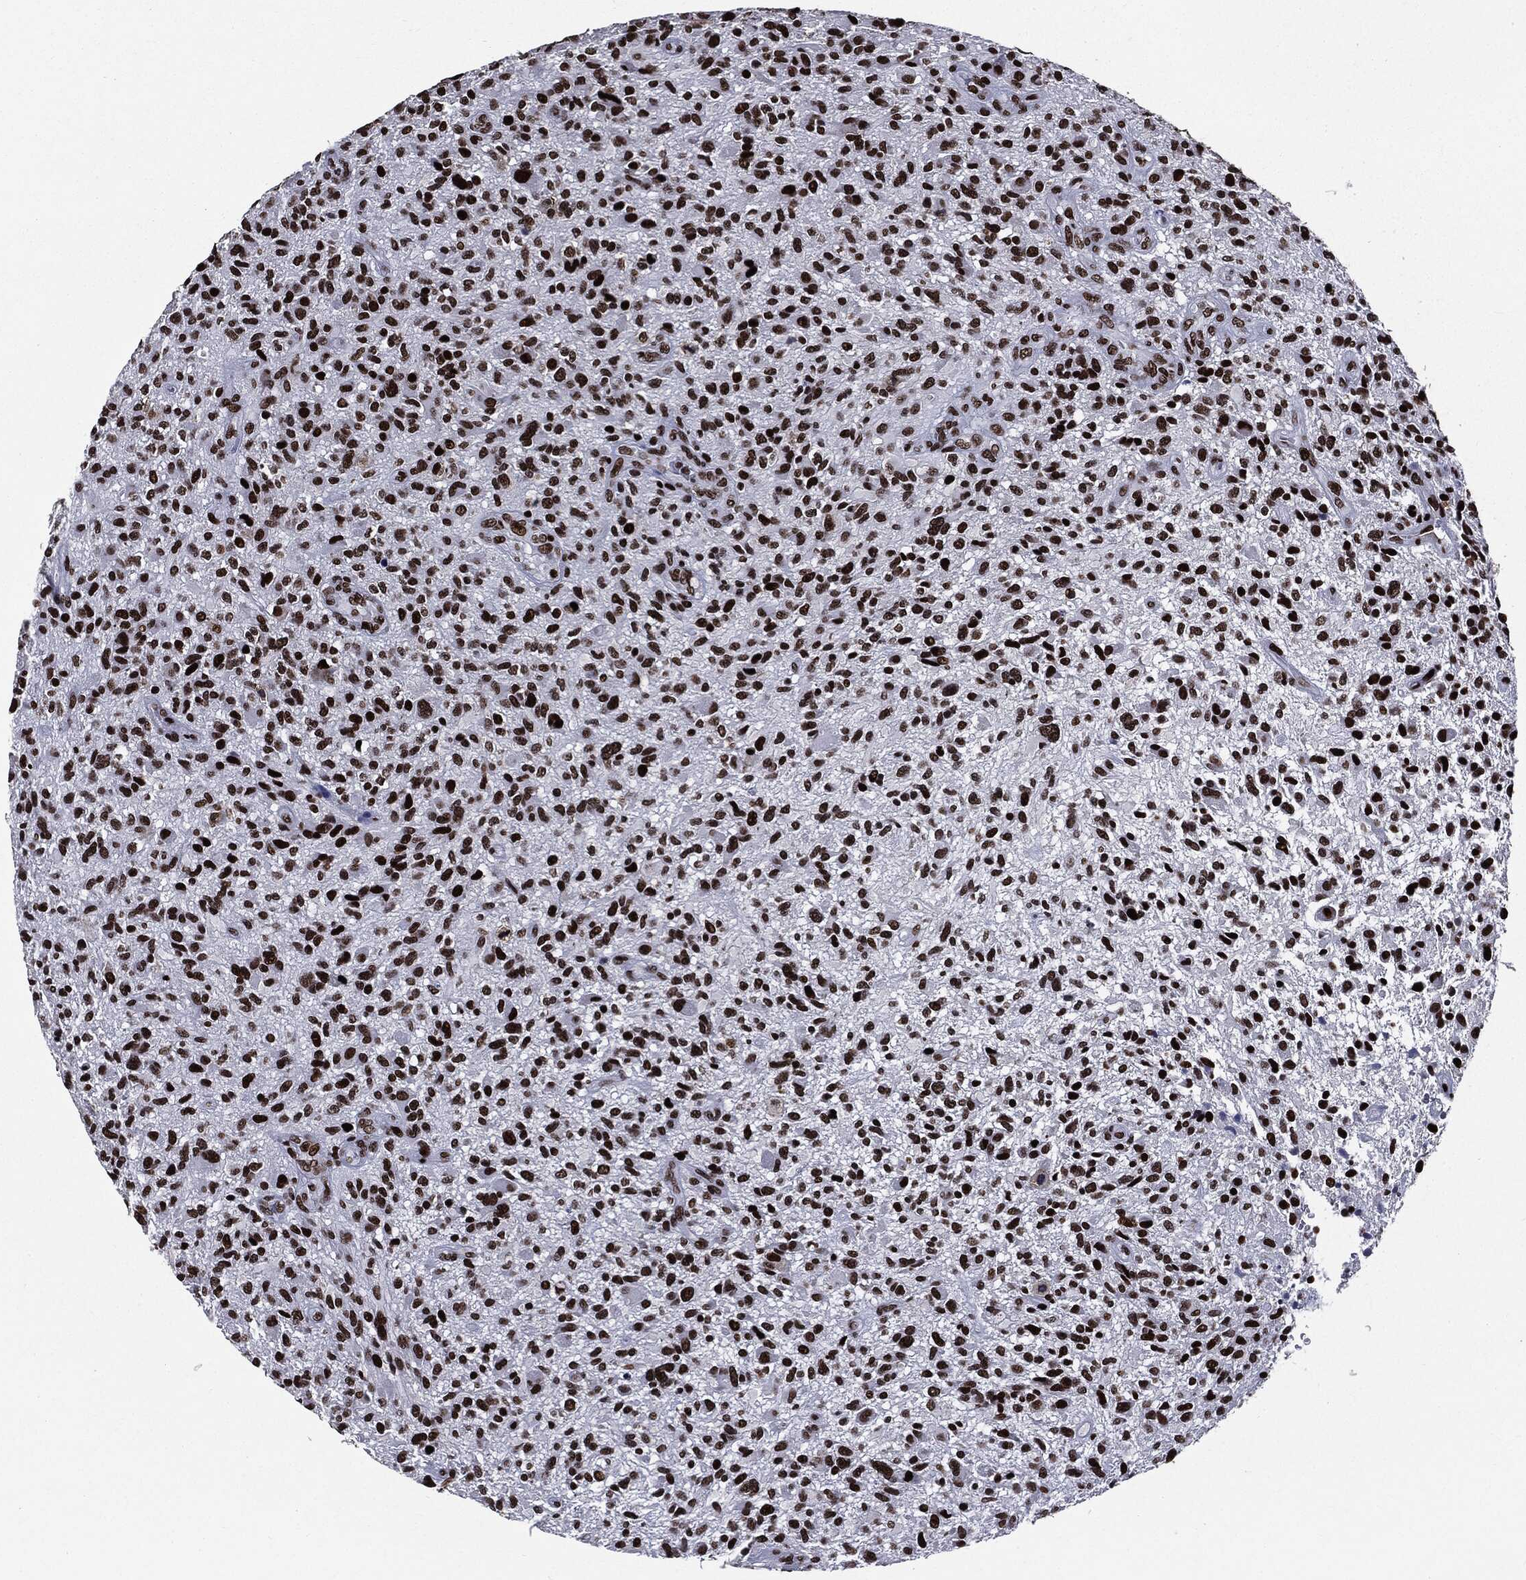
{"staining": {"intensity": "strong", "quantity": ">75%", "location": "nuclear"}, "tissue": "glioma", "cell_type": "Tumor cells", "image_type": "cancer", "snomed": [{"axis": "morphology", "description": "Glioma, malignant, High grade"}, {"axis": "topography", "description": "Brain"}], "caption": "A high amount of strong nuclear positivity is seen in approximately >75% of tumor cells in glioma tissue. Ihc stains the protein of interest in brown and the nuclei are stained blue.", "gene": "ZFP91", "patient": {"sex": "male", "age": 47}}